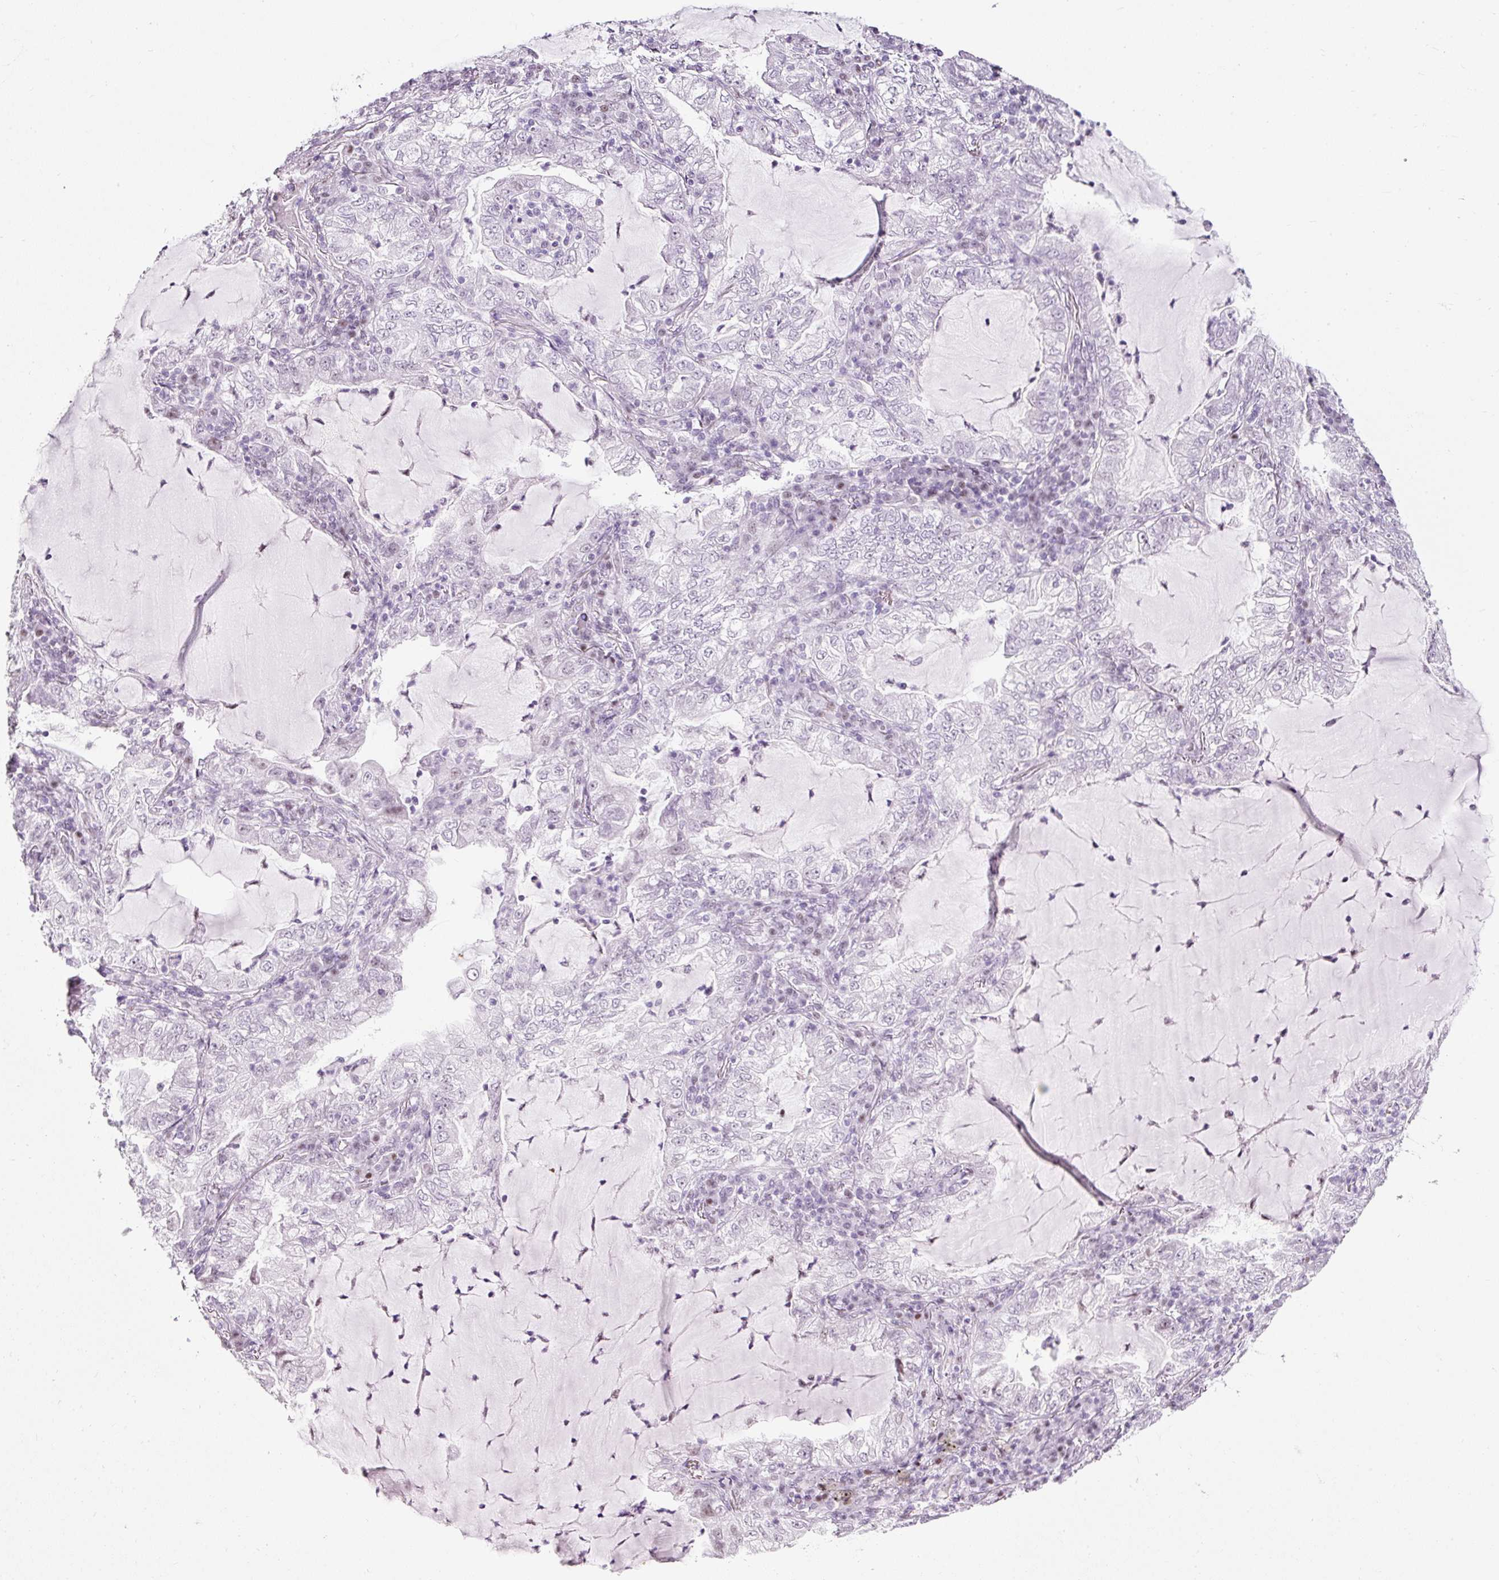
{"staining": {"intensity": "negative", "quantity": "none", "location": "none"}, "tissue": "lung cancer", "cell_type": "Tumor cells", "image_type": "cancer", "snomed": [{"axis": "morphology", "description": "Adenocarcinoma, NOS"}, {"axis": "topography", "description": "Lung"}], "caption": "Human lung cancer (adenocarcinoma) stained for a protein using immunohistochemistry displays no expression in tumor cells.", "gene": "PDE6B", "patient": {"sex": "female", "age": 73}}